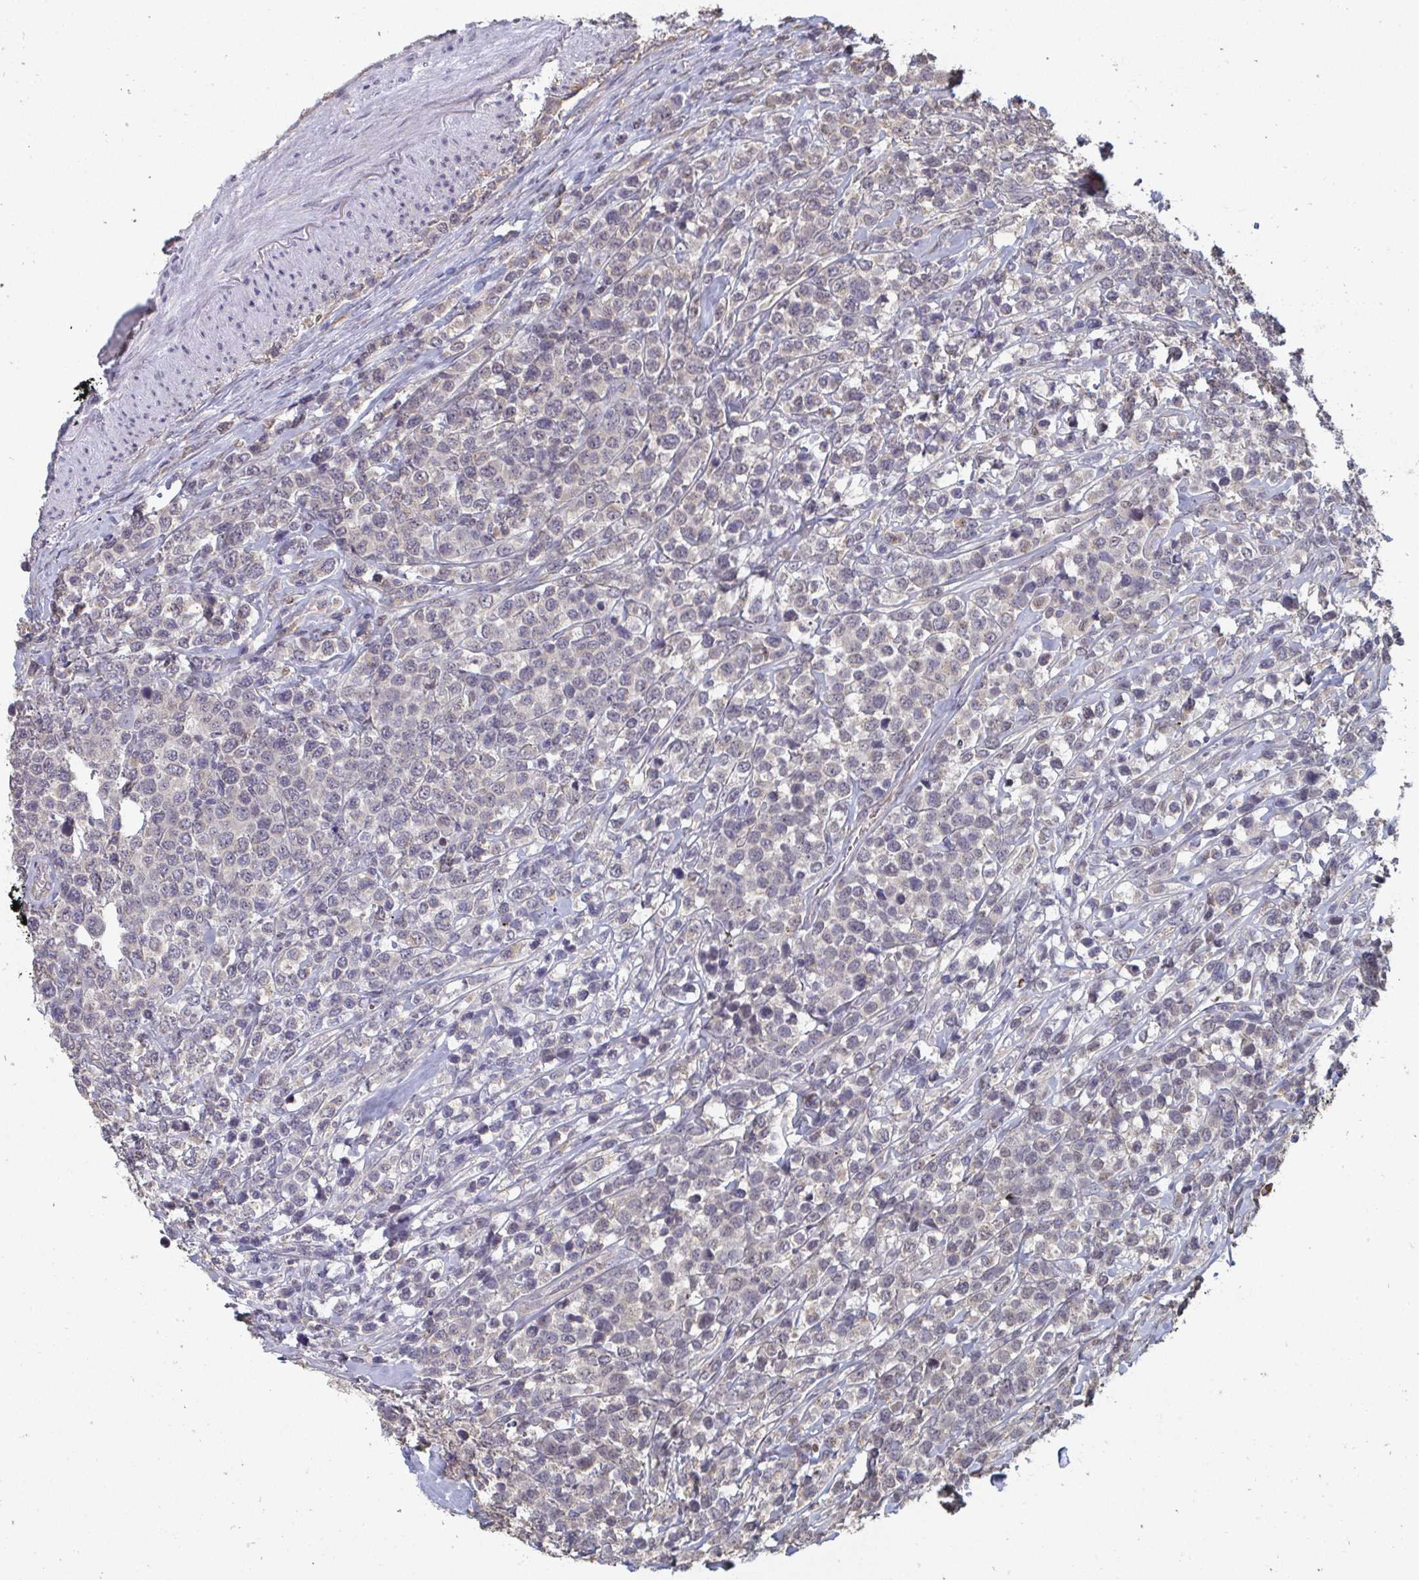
{"staining": {"intensity": "negative", "quantity": "none", "location": "none"}, "tissue": "lymphoma", "cell_type": "Tumor cells", "image_type": "cancer", "snomed": [{"axis": "morphology", "description": "Malignant lymphoma, non-Hodgkin's type, High grade"}, {"axis": "topography", "description": "Soft tissue"}], "caption": "Immunohistochemistry image of human lymphoma stained for a protein (brown), which demonstrates no expression in tumor cells.", "gene": "LIX1", "patient": {"sex": "female", "age": 56}}